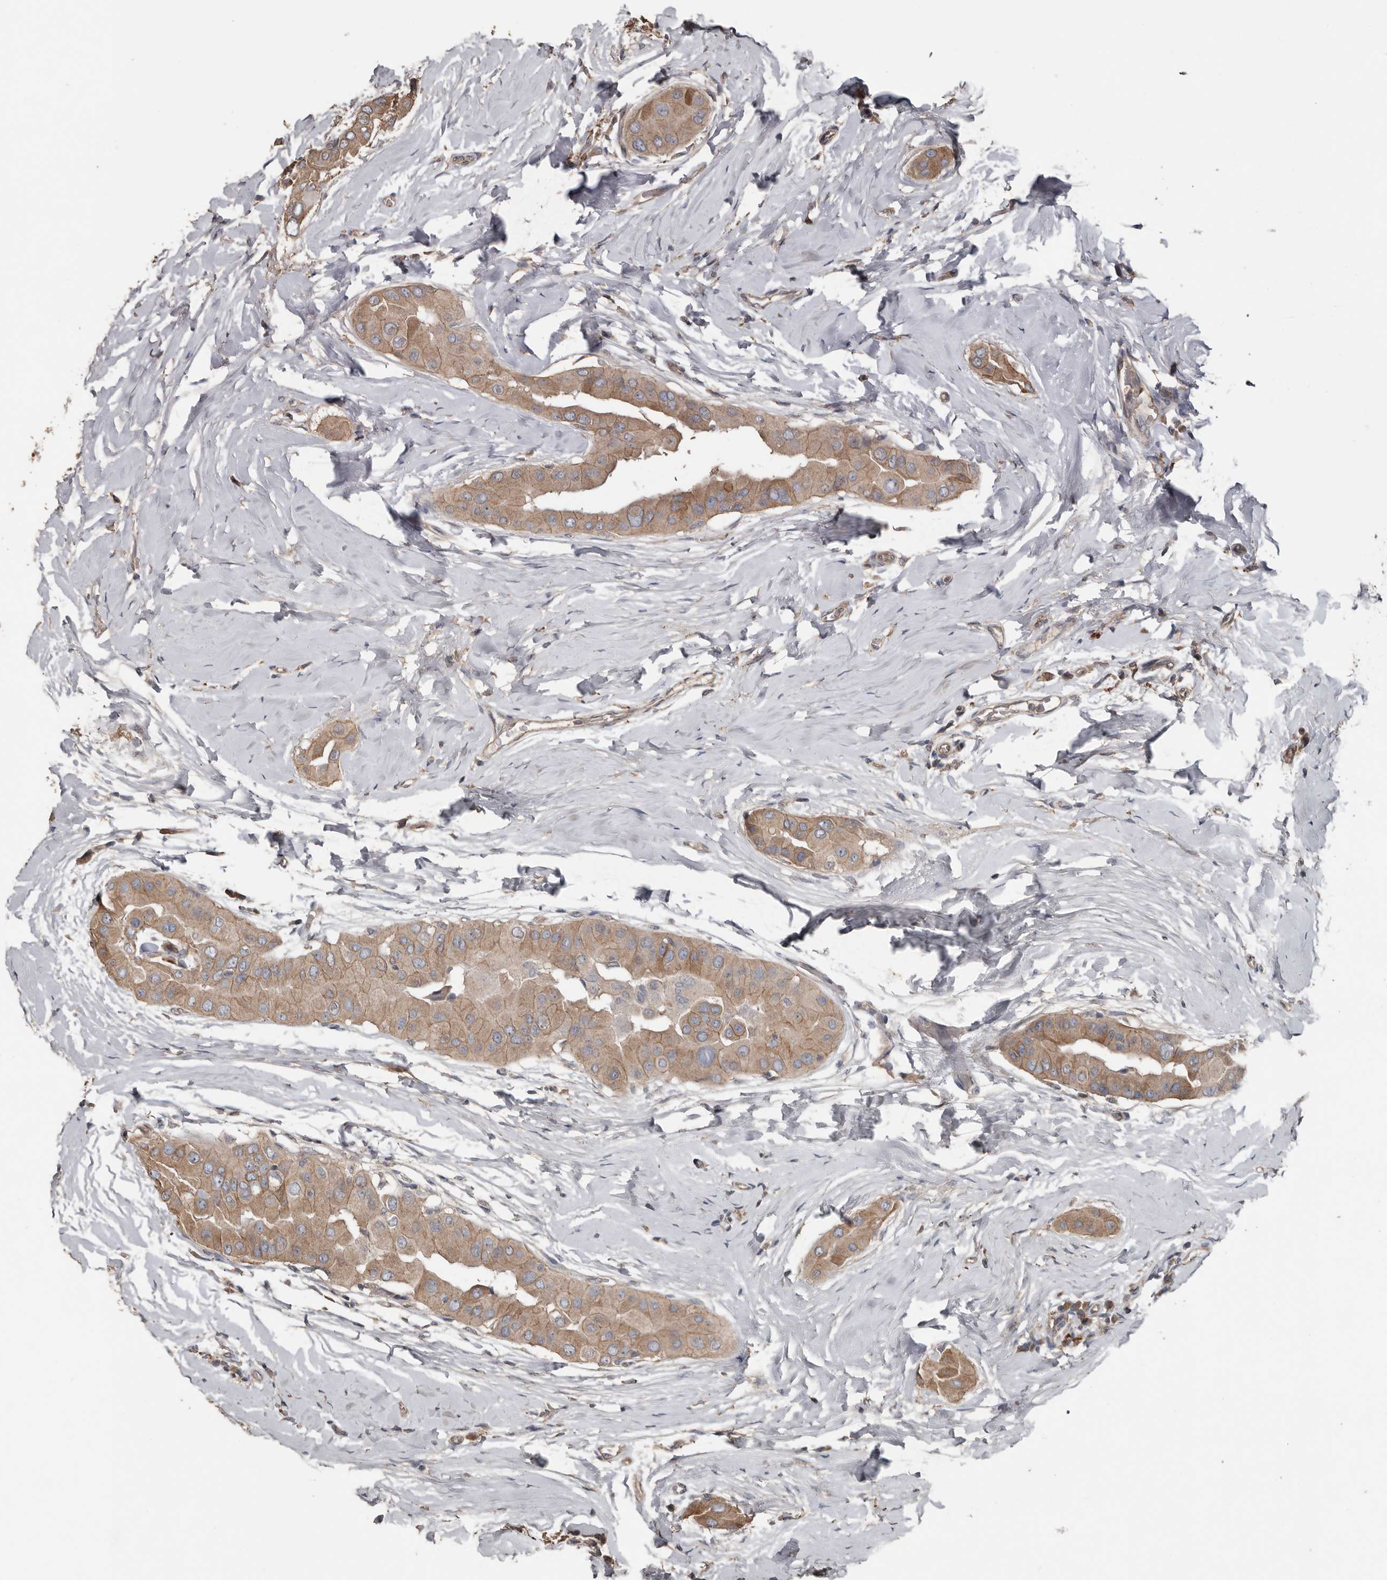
{"staining": {"intensity": "moderate", "quantity": ">75%", "location": "cytoplasmic/membranous"}, "tissue": "thyroid cancer", "cell_type": "Tumor cells", "image_type": "cancer", "snomed": [{"axis": "morphology", "description": "Papillary adenocarcinoma, NOS"}, {"axis": "topography", "description": "Thyroid gland"}], "caption": "A brown stain labels moderate cytoplasmic/membranous expression of a protein in human papillary adenocarcinoma (thyroid) tumor cells.", "gene": "HYAL4", "patient": {"sex": "male", "age": 33}}